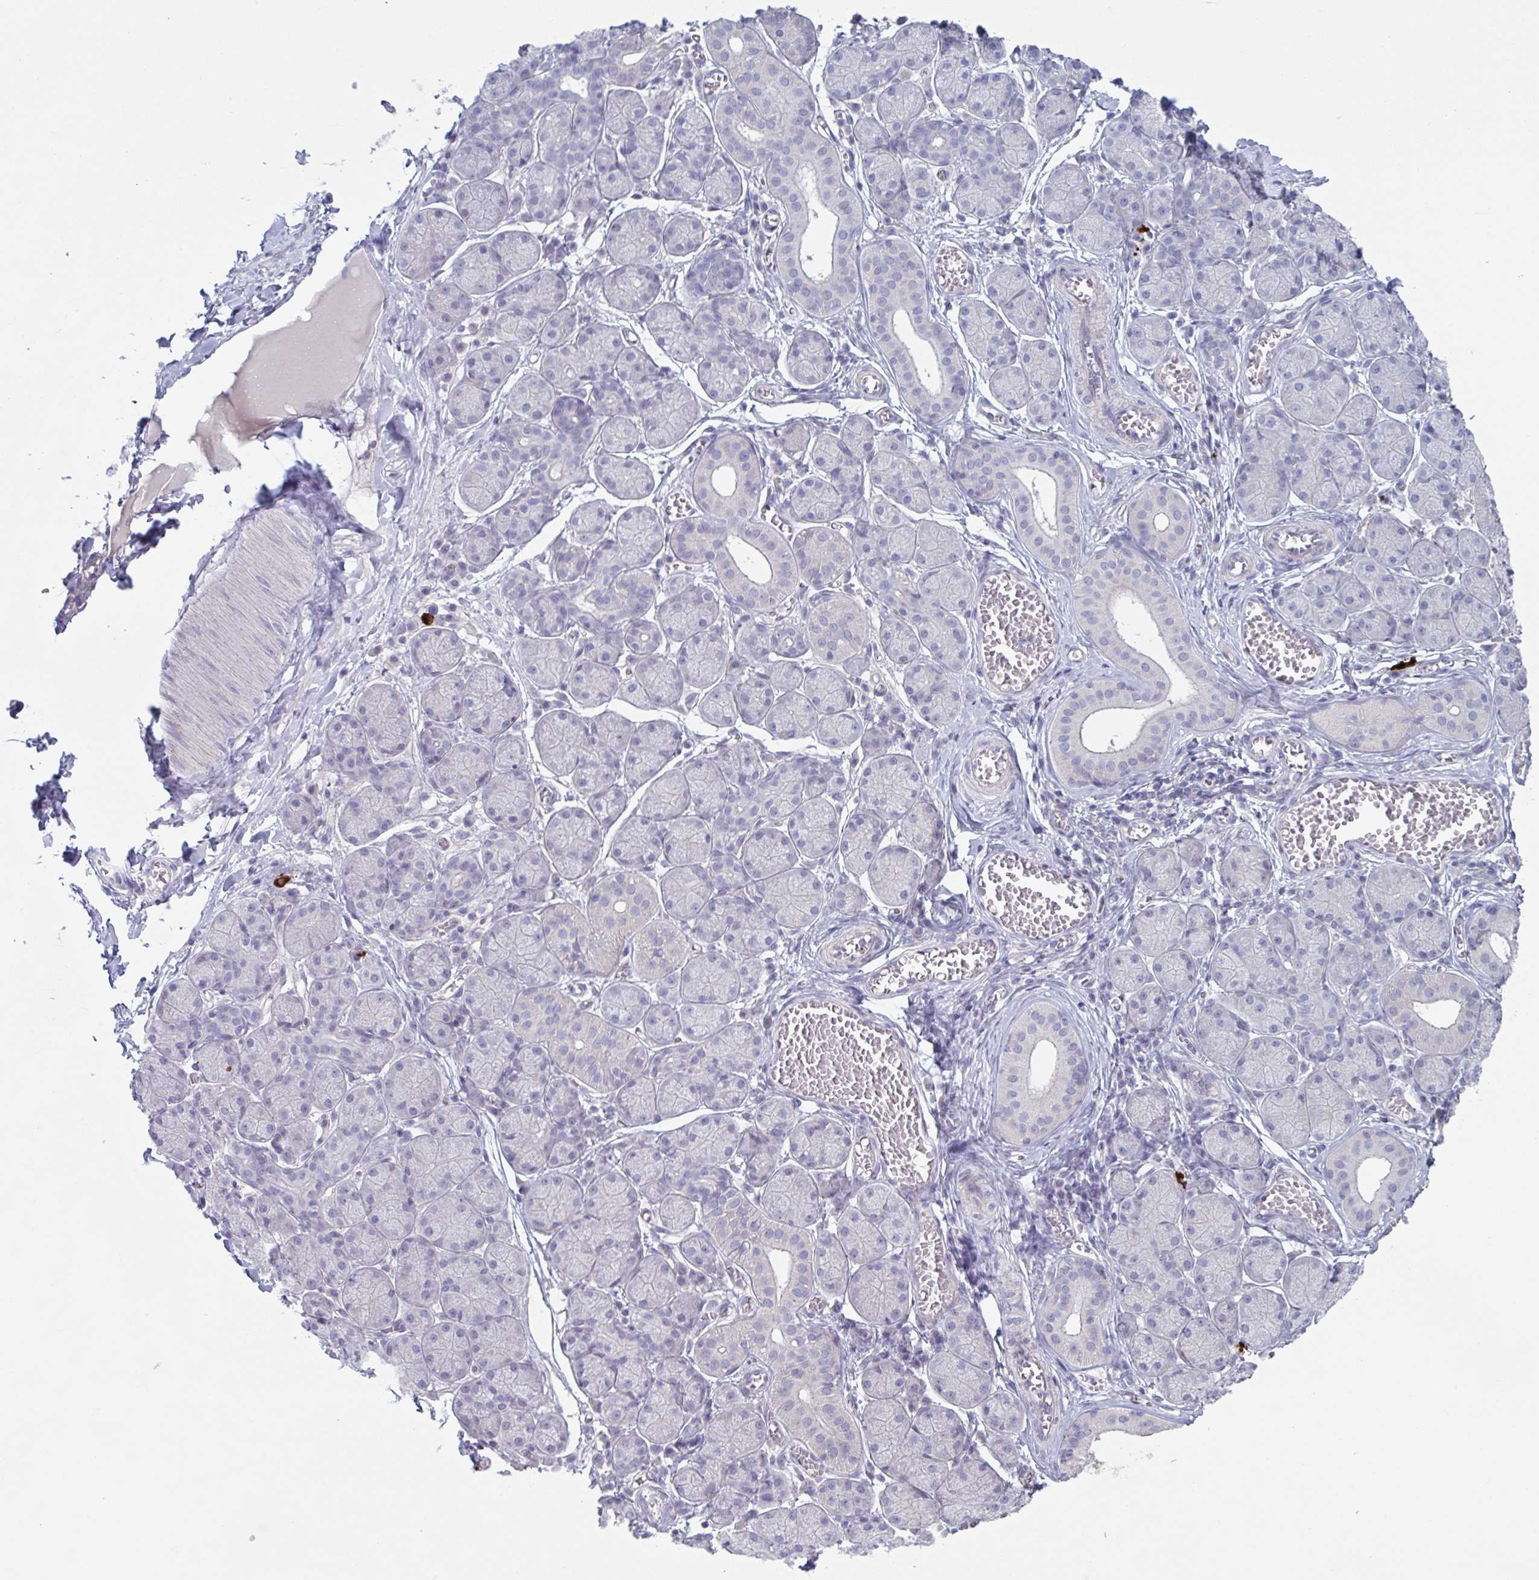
{"staining": {"intensity": "negative", "quantity": "none", "location": "none"}, "tissue": "salivary gland", "cell_type": "Glandular cells", "image_type": "normal", "snomed": [{"axis": "morphology", "description": "Normal tissue, NOS"}, {"axis": "topography", "description": "Salivary gland"}], "caption": "IHC micrograph of benign salivary gland stained for a protein (brown), which reveals no staining in glandular cells.", "gene": "STK26", "patient": {"sex": "female", "age": 24}}